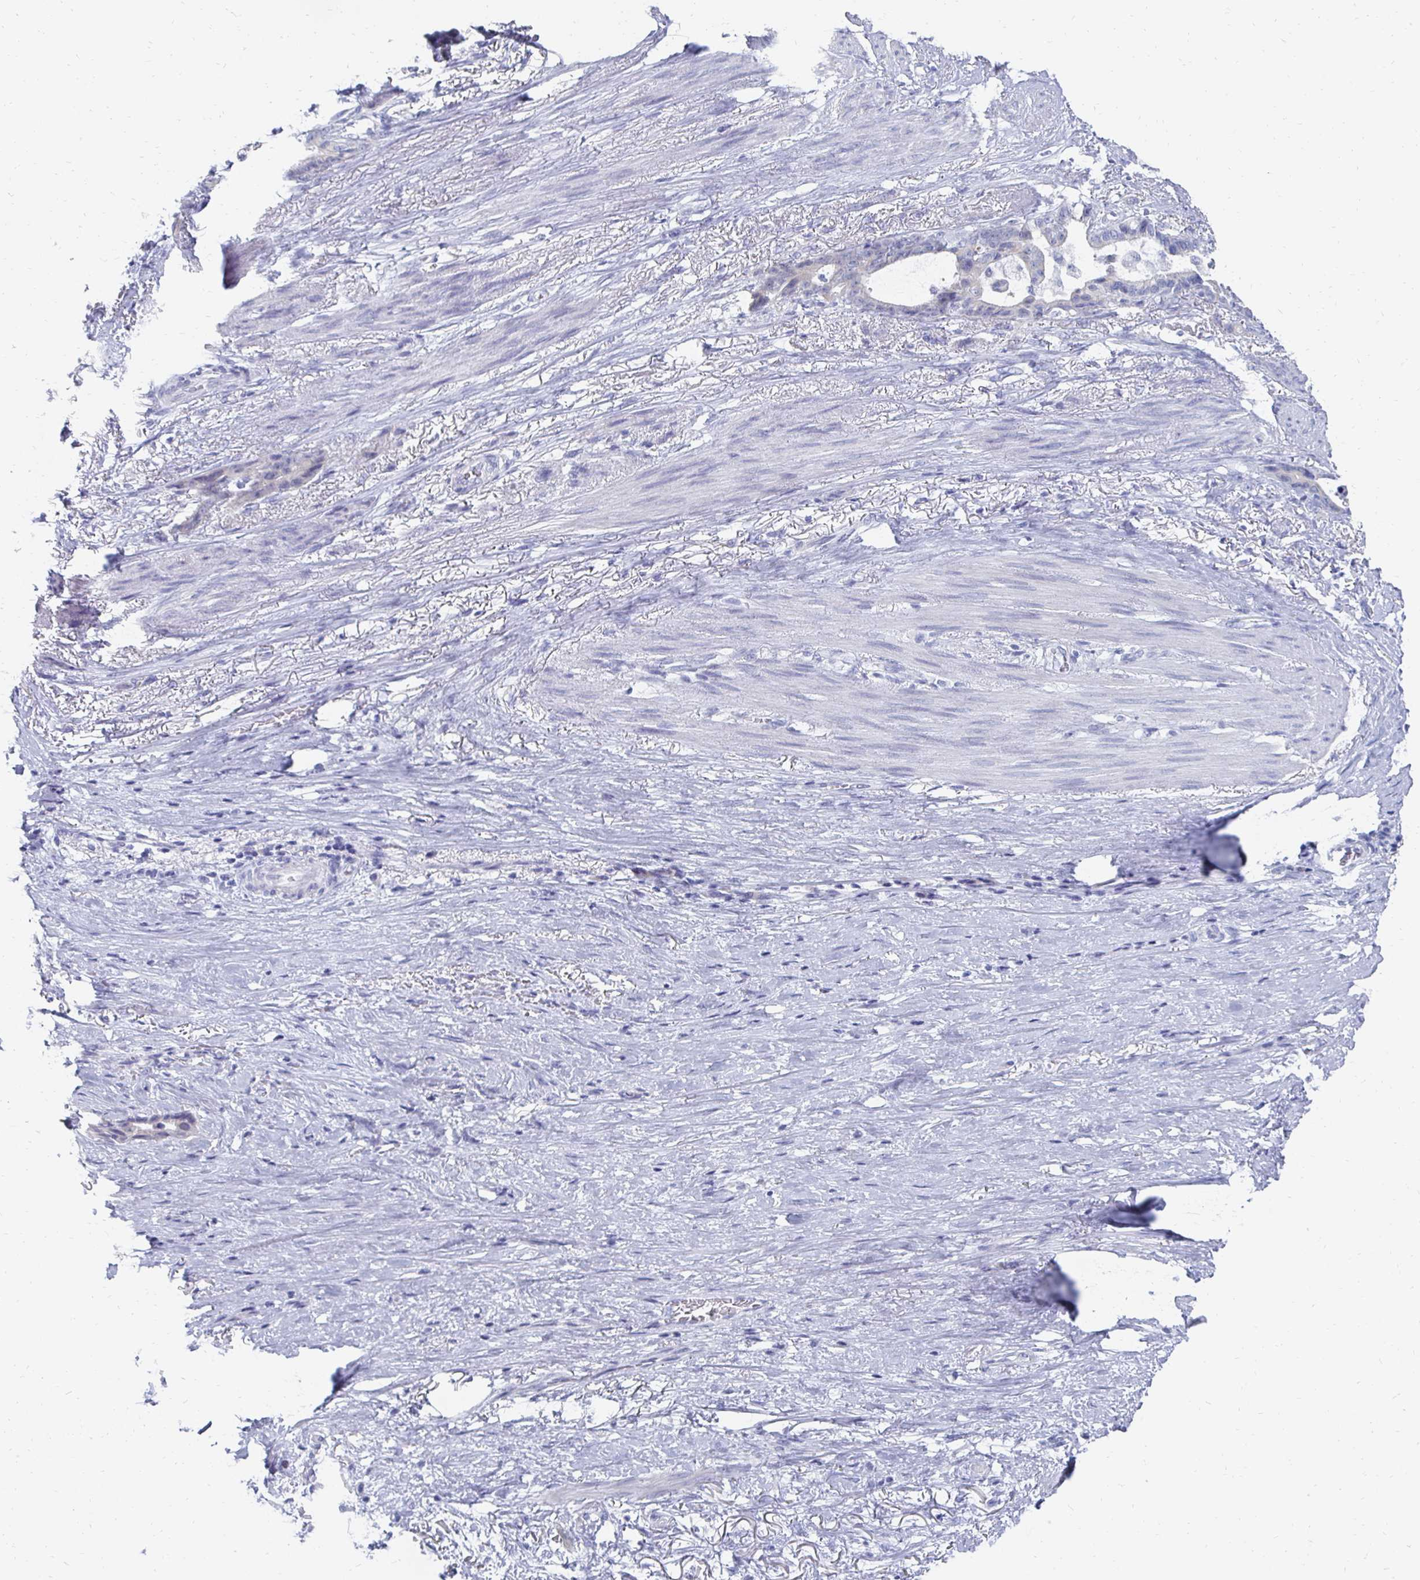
{"staining": {"intensity": "negative", "quantity": "none", "location": "none"}, "tissue": "stomach cancer", "cell_type": "Tumor cells", "image_type": "cancer", "snomed": [{"axis": "morphology", "description": "Normal tissue, NOS"}, {"axis": "morphology", "description": "Adenocarcinoma, NOS"}, {"axis": "topography", "description": "Esophagus"}, {"axis": "topography", "description": "Stomach, upper"}], "caption": "A histopathology image of human stomach adenocarcinoma is negative for staining in tumor cells.", "gene": "SYCP3", "patient": {"sex": "male", "age": 62}}